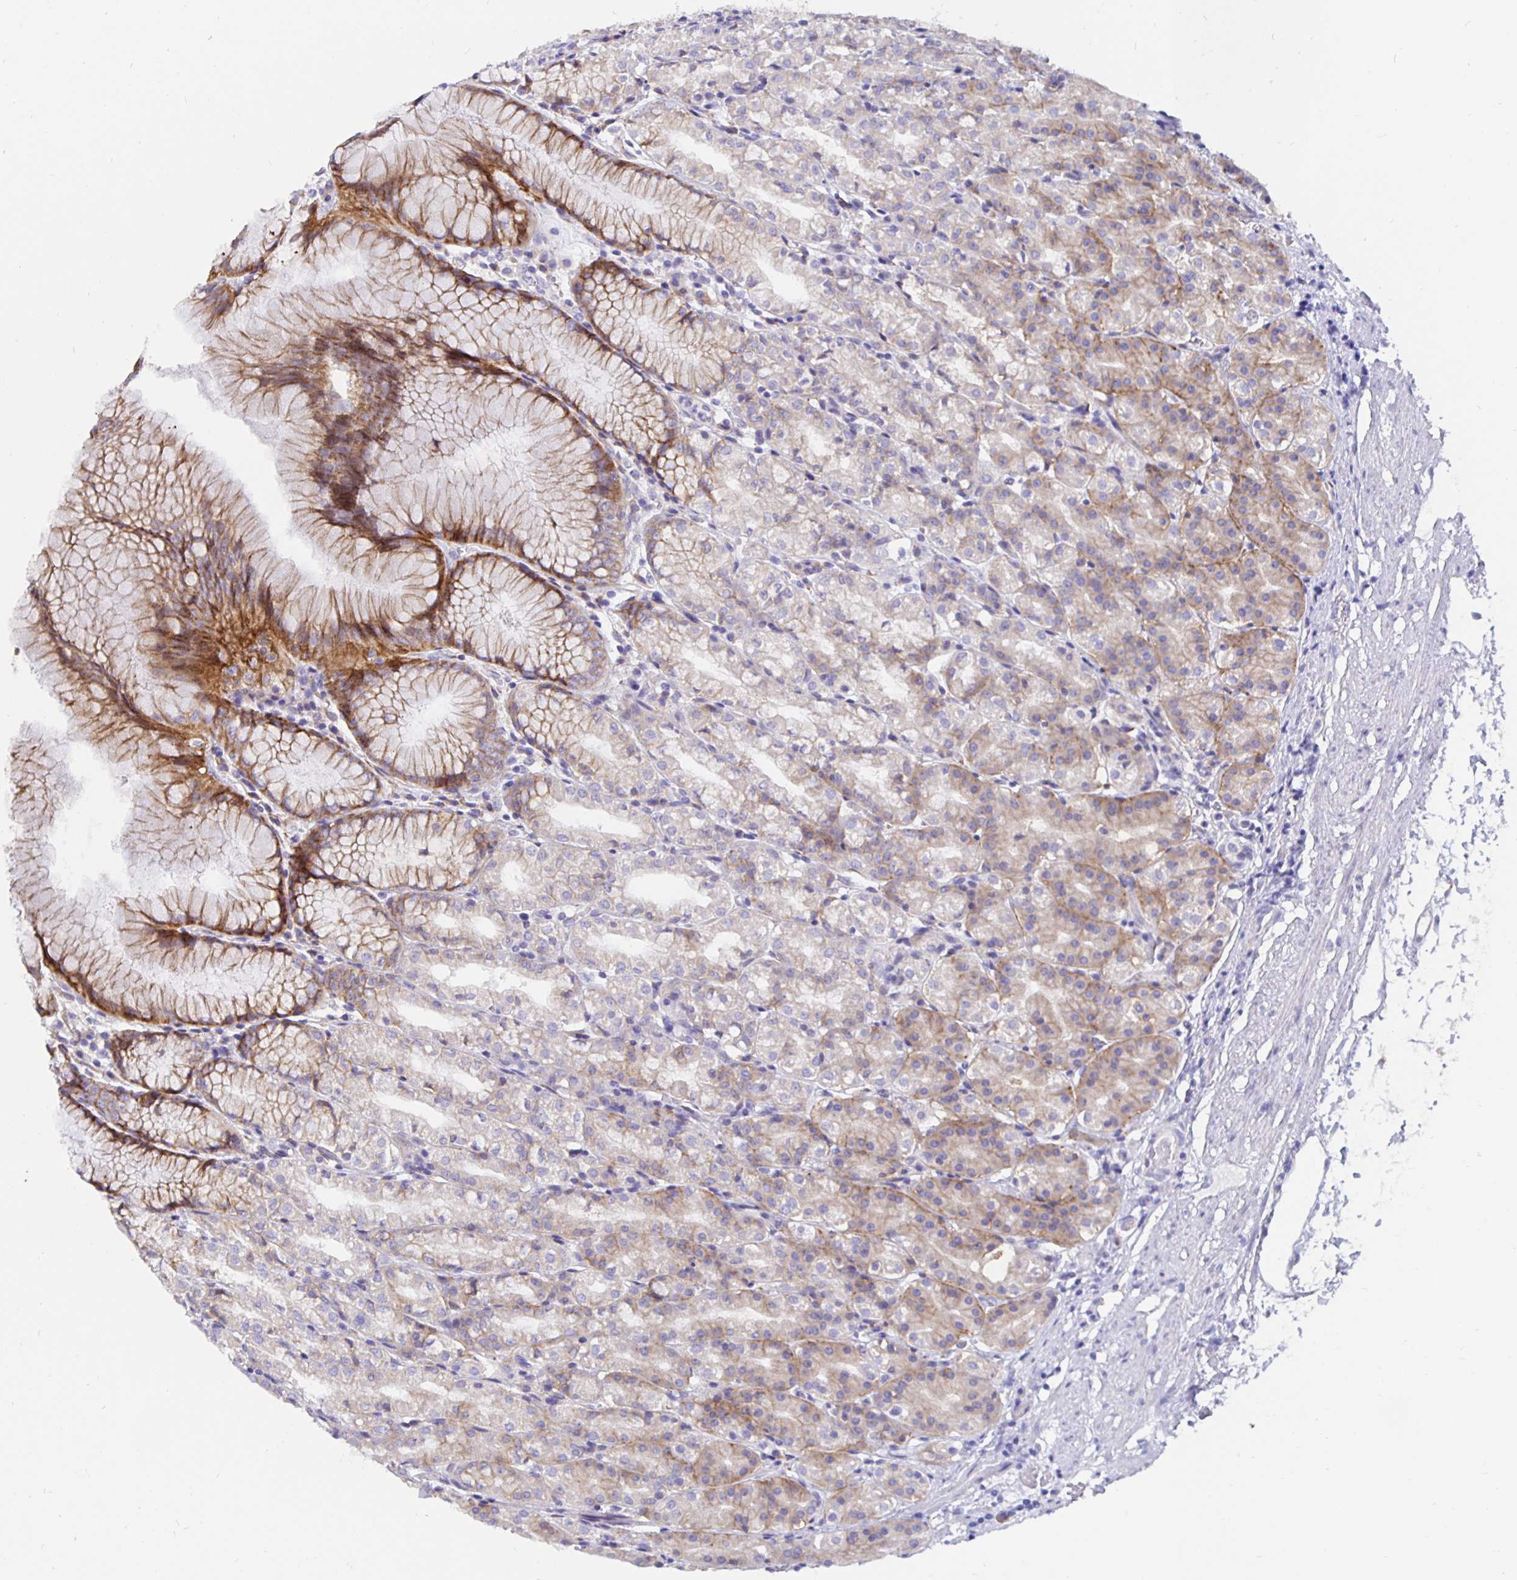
{"staining": {"intensity": "moderate", "quantity": "25%-75%", "location": "cytoplasmic/membranous"}, "tissue": "stomach", "cell_type": "Glandular cells", "image_type": "normal", "snomed": [{"axis": "morphology", "description": "Normal tissue, NOS"}, {"axis": "topography", "description": "Stomach"}], "caption": "IHC photomicrograph of unremarkable stomach: stomach stained using immunohistochemistry displays medium levels of moderate protein expression localized specifically in the cytoplasmic/membranous of glandular cells, appearing as a cytoplasmic/membranous brown color.", "gene": "DNAI2", "patient": {"sex": "female", "age": 57}}